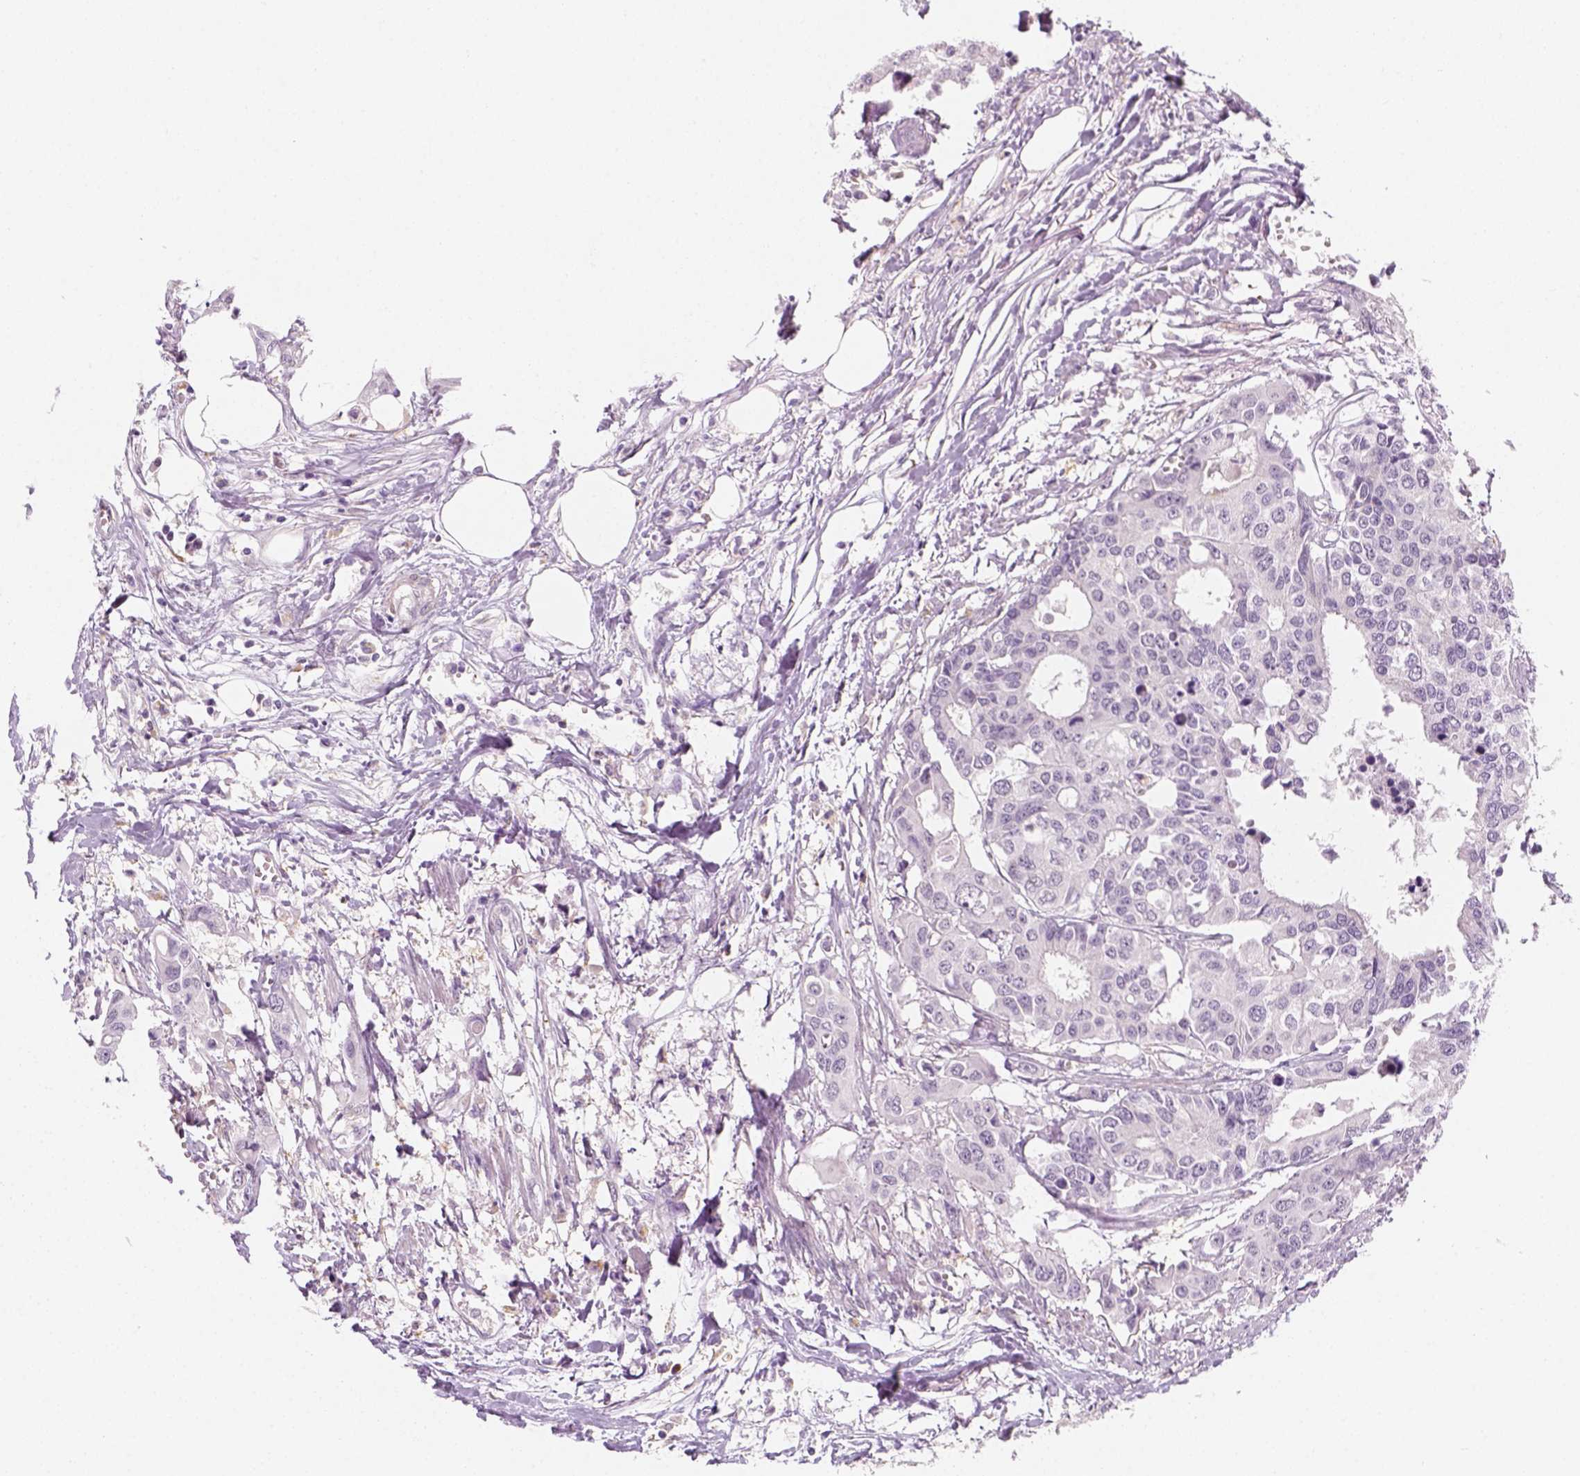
{"staining": {"intensity": "negative", "quantity": "none", "location": "none"}, "tissue": "colorectal cancer", "cell_type": "Tumor cells", "image_type": "cancer", "snomed": [{"axis": "morphology", "description": "Adenocarcinoma, NOS"}, {"axis": "topography", "description": "Colon"}], "caption": "This photomicrograph is of adenocarcinoma (colorectal) stained with IHC to label a protein in brown with the nuclei are counter-stained blue. There is no expression in tumor cells.", "gene": "FAM163B", "patient": {"sex": "male", "age": 77}}